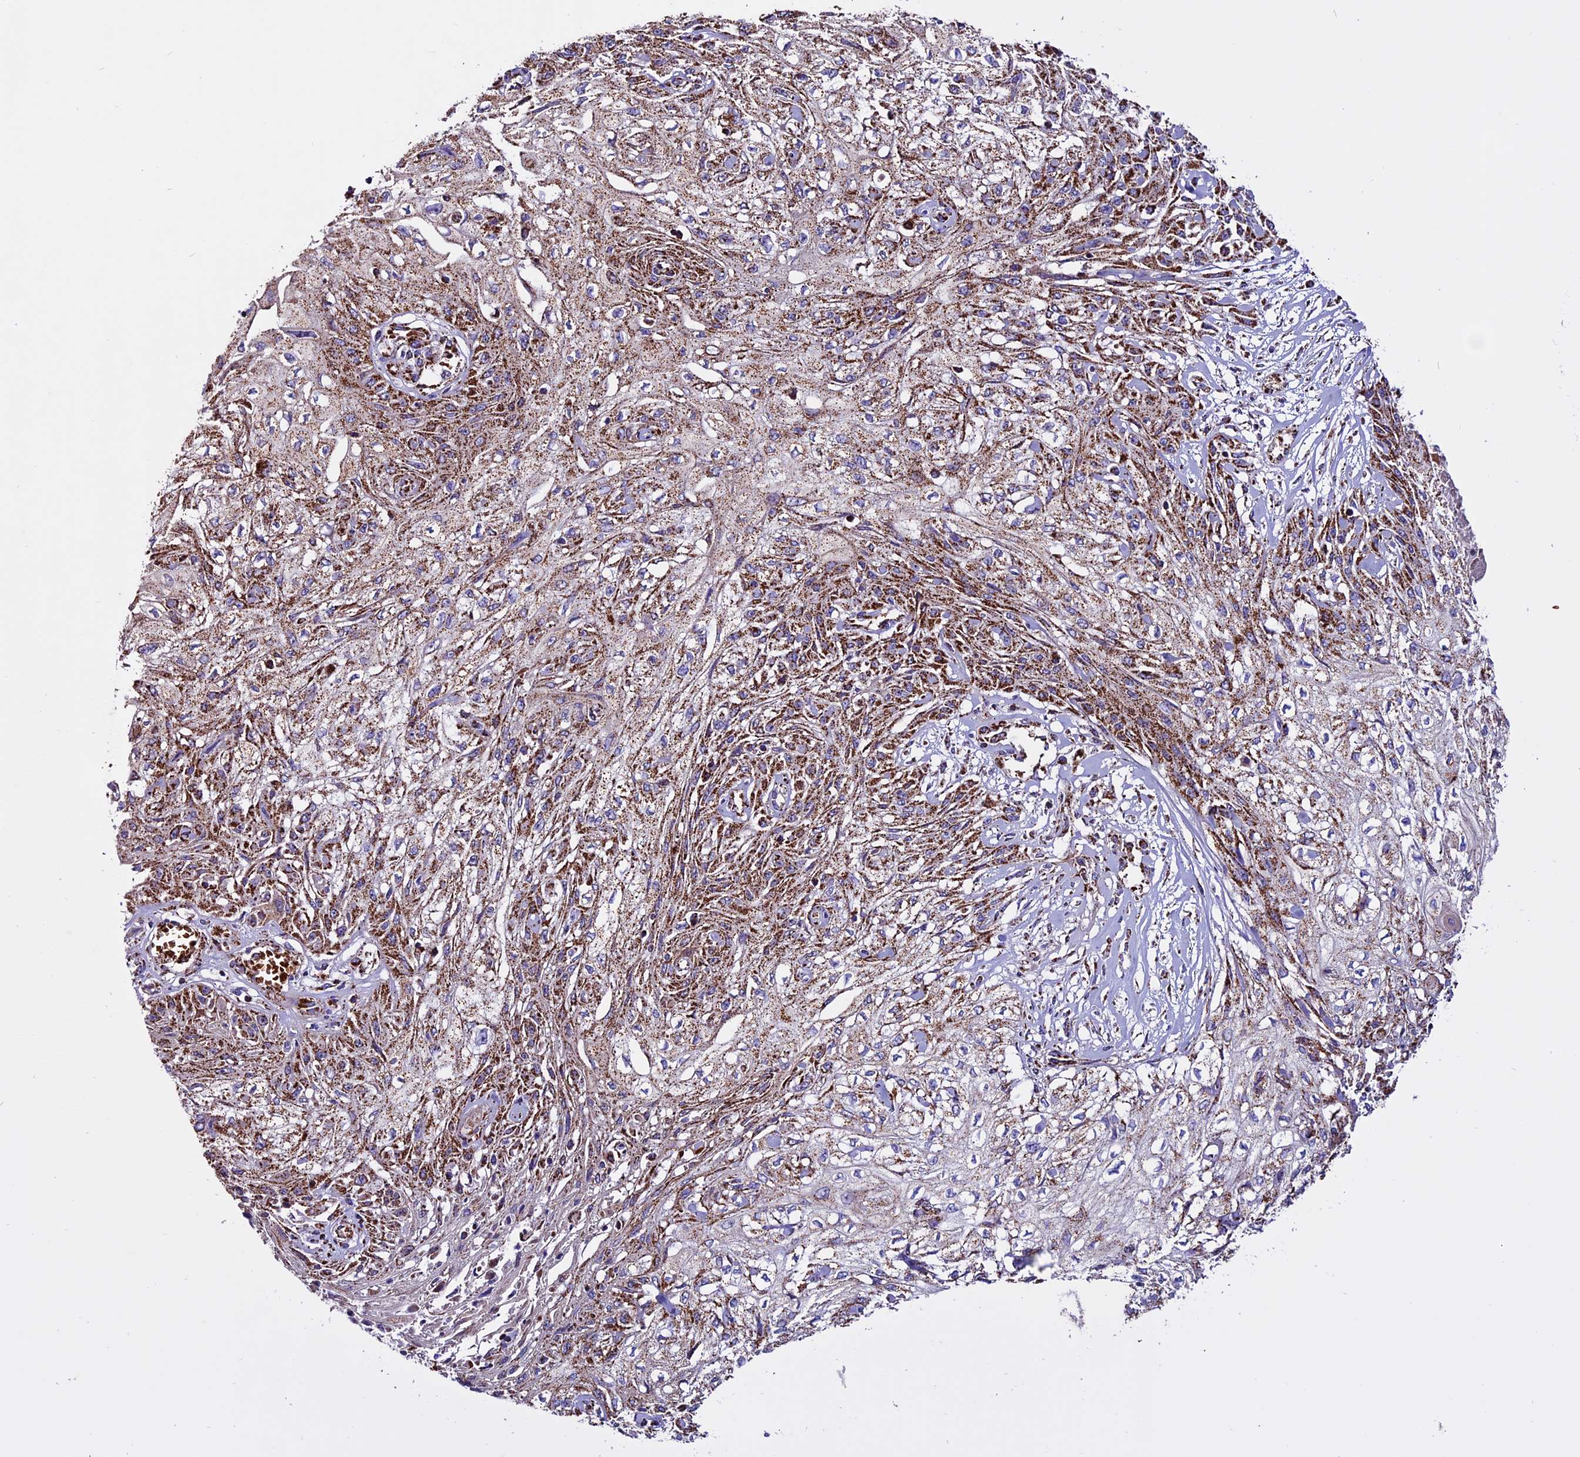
{"staining": {"intensity": "strong", "quantity": ">75%", "location": "cytoplasmic/membranous"}, "tissue": "skin cancer", "cell_type": "Tumor cells", "image_type": "cancer", "snomed": [{"axis": "morphology", "description": "Squamous cell carcinoma, NOS"}, {"axis": "morphology", "description": "Squamous cell carcinoma, metastatic, NOS"}, {"axis": "topography", "description": "Skin"}, {"axis": "topography", "description": "Lymph node"}], "caption": "Approximately >75% of tumor cells in human skin squamous cell carcinoma display strong cytoplasmic/membranous protein expression as visualized by brown immunohistochemical staining.", "gene": "CX3CL1", "patient": {"sex": "male", "age": 75}}